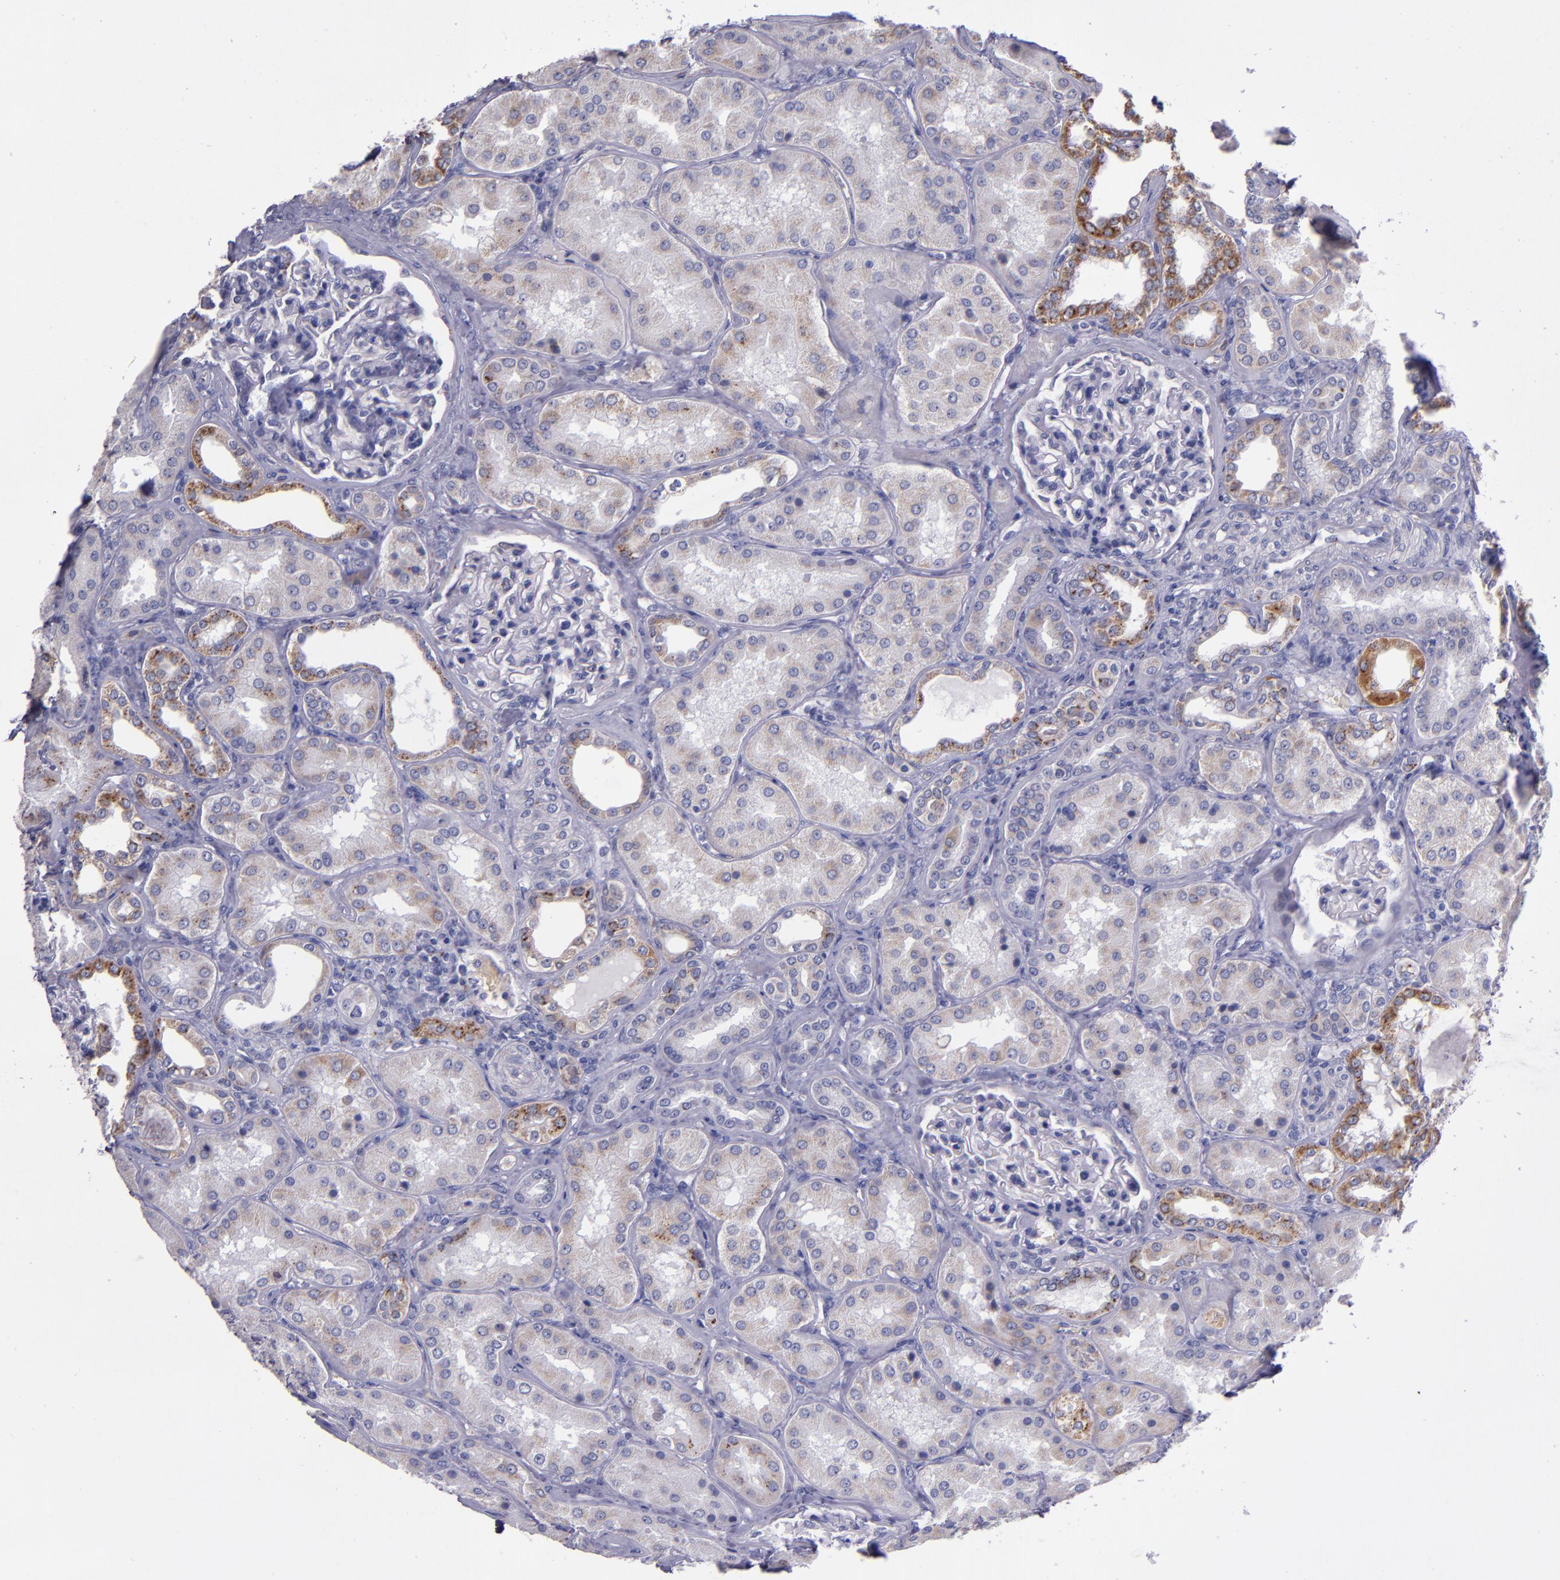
{"staining": {"intensity": "negative", "quantity": "none", "location": "none"}, "tissue": "kidney", "cell_type": "Cells in glomeruli", "image_type": "normal", "snomed": [{"axis": "morphology", "description": "Normal tissue, NOS"}, {"axis": "topography", "description": "Kidney"}], "caption": "A histopathology image of kidney stained for a protein shows no brown staining in cells in glomeruli.", "gene": "RAB41", "patient": {"sex": "female", "age": 56}}